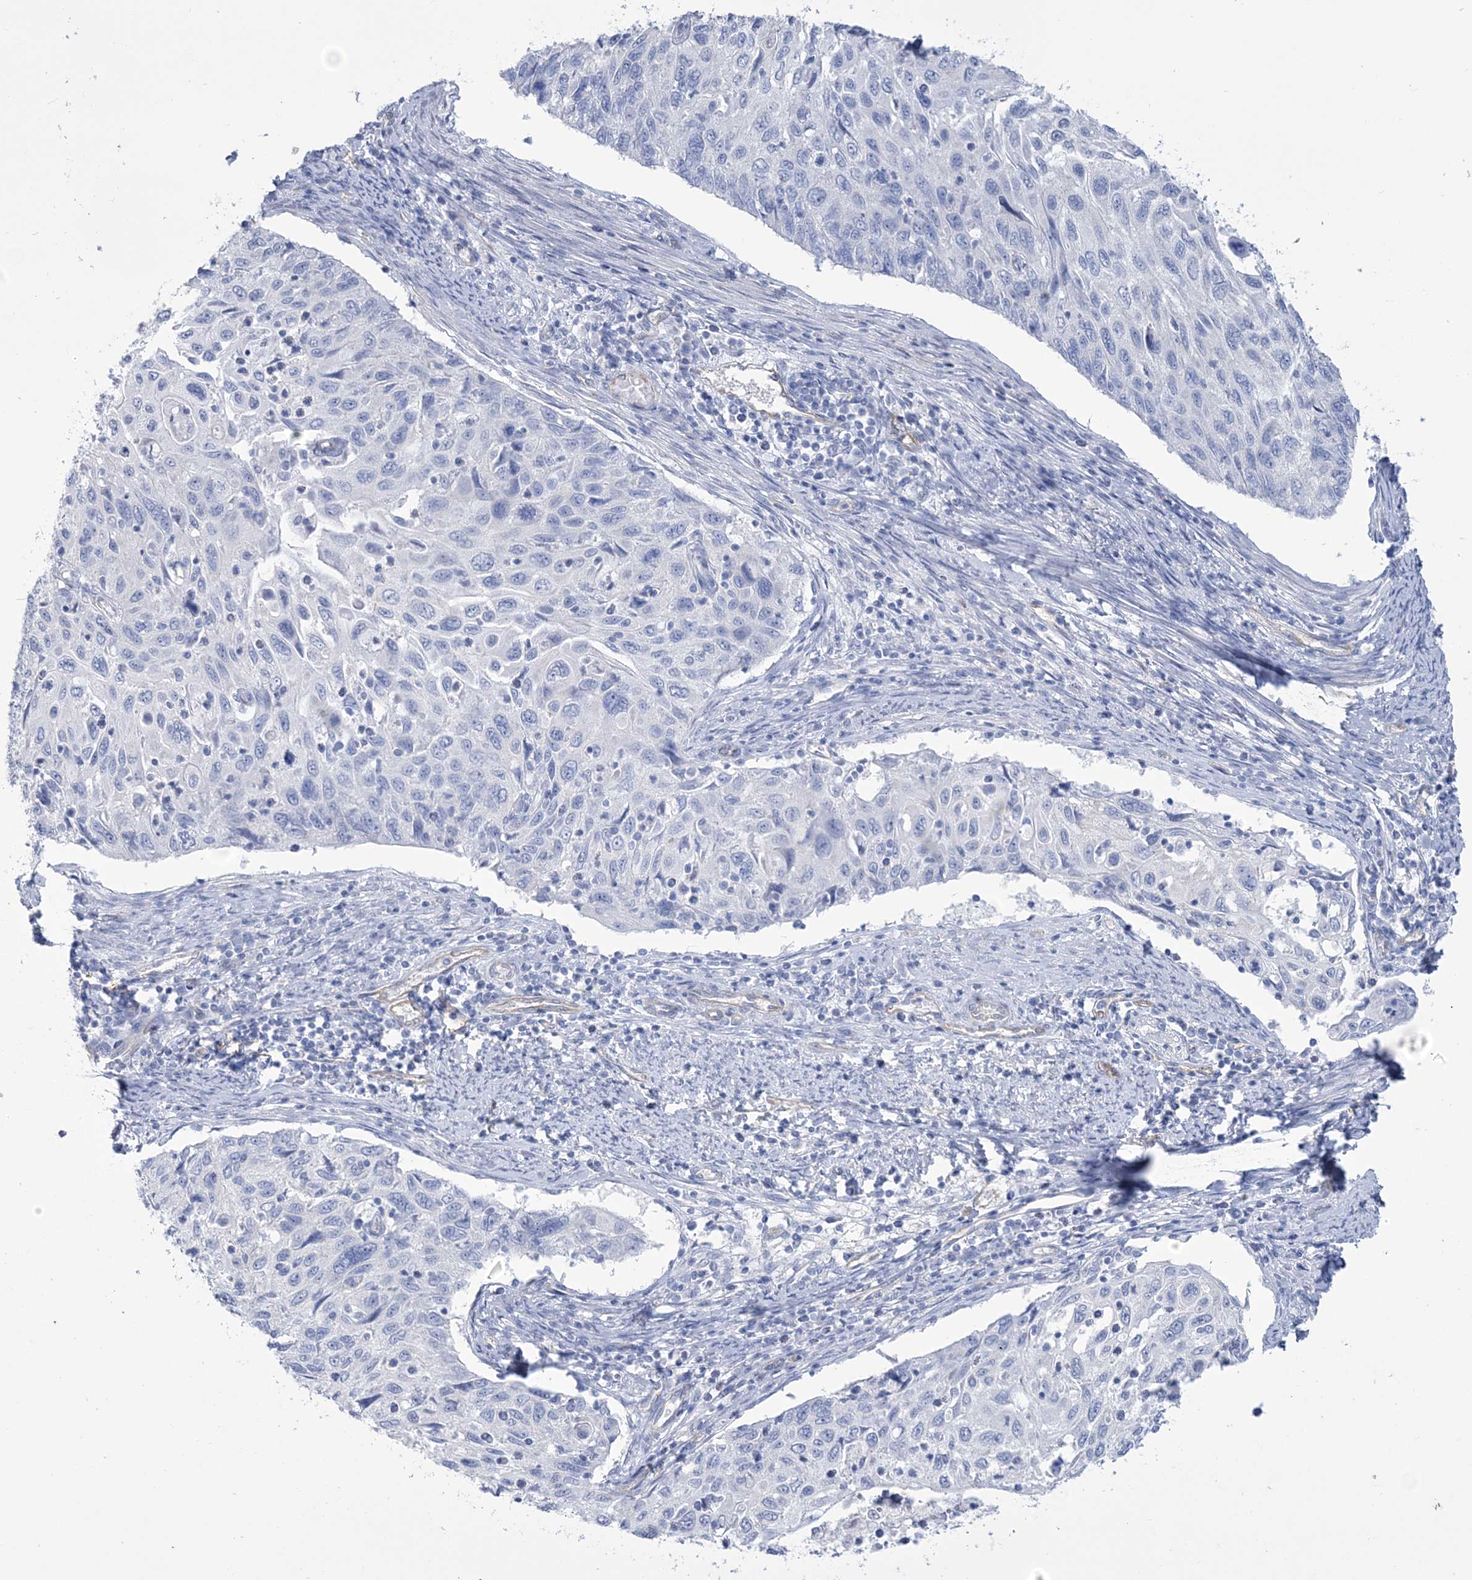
{"staining": {"intensity": "negative", "quantity": "none", "location": "none"}, "tissue": "cervical cancer", "cell_type": "Tumor cells", "image_type": "cancer", "snomed": [{"axis": "morphology", "description": "Squamous cell carcinoma, NOS"}, {"axis": "topography", "description": "Cervix"}], "caption": "Photomicrograph shows no significant protein staining in tumor cells of cervical squamous cell carcinoma. Brightfield microscopy of immunohistochemistry stained with DAB (3,3'-diaminobenzidine) (brown) and hematoxylin (blue), captured at high magnification.", "gene": "RAB11FIP5", "patient": {"sex": "female", "age": 70}}